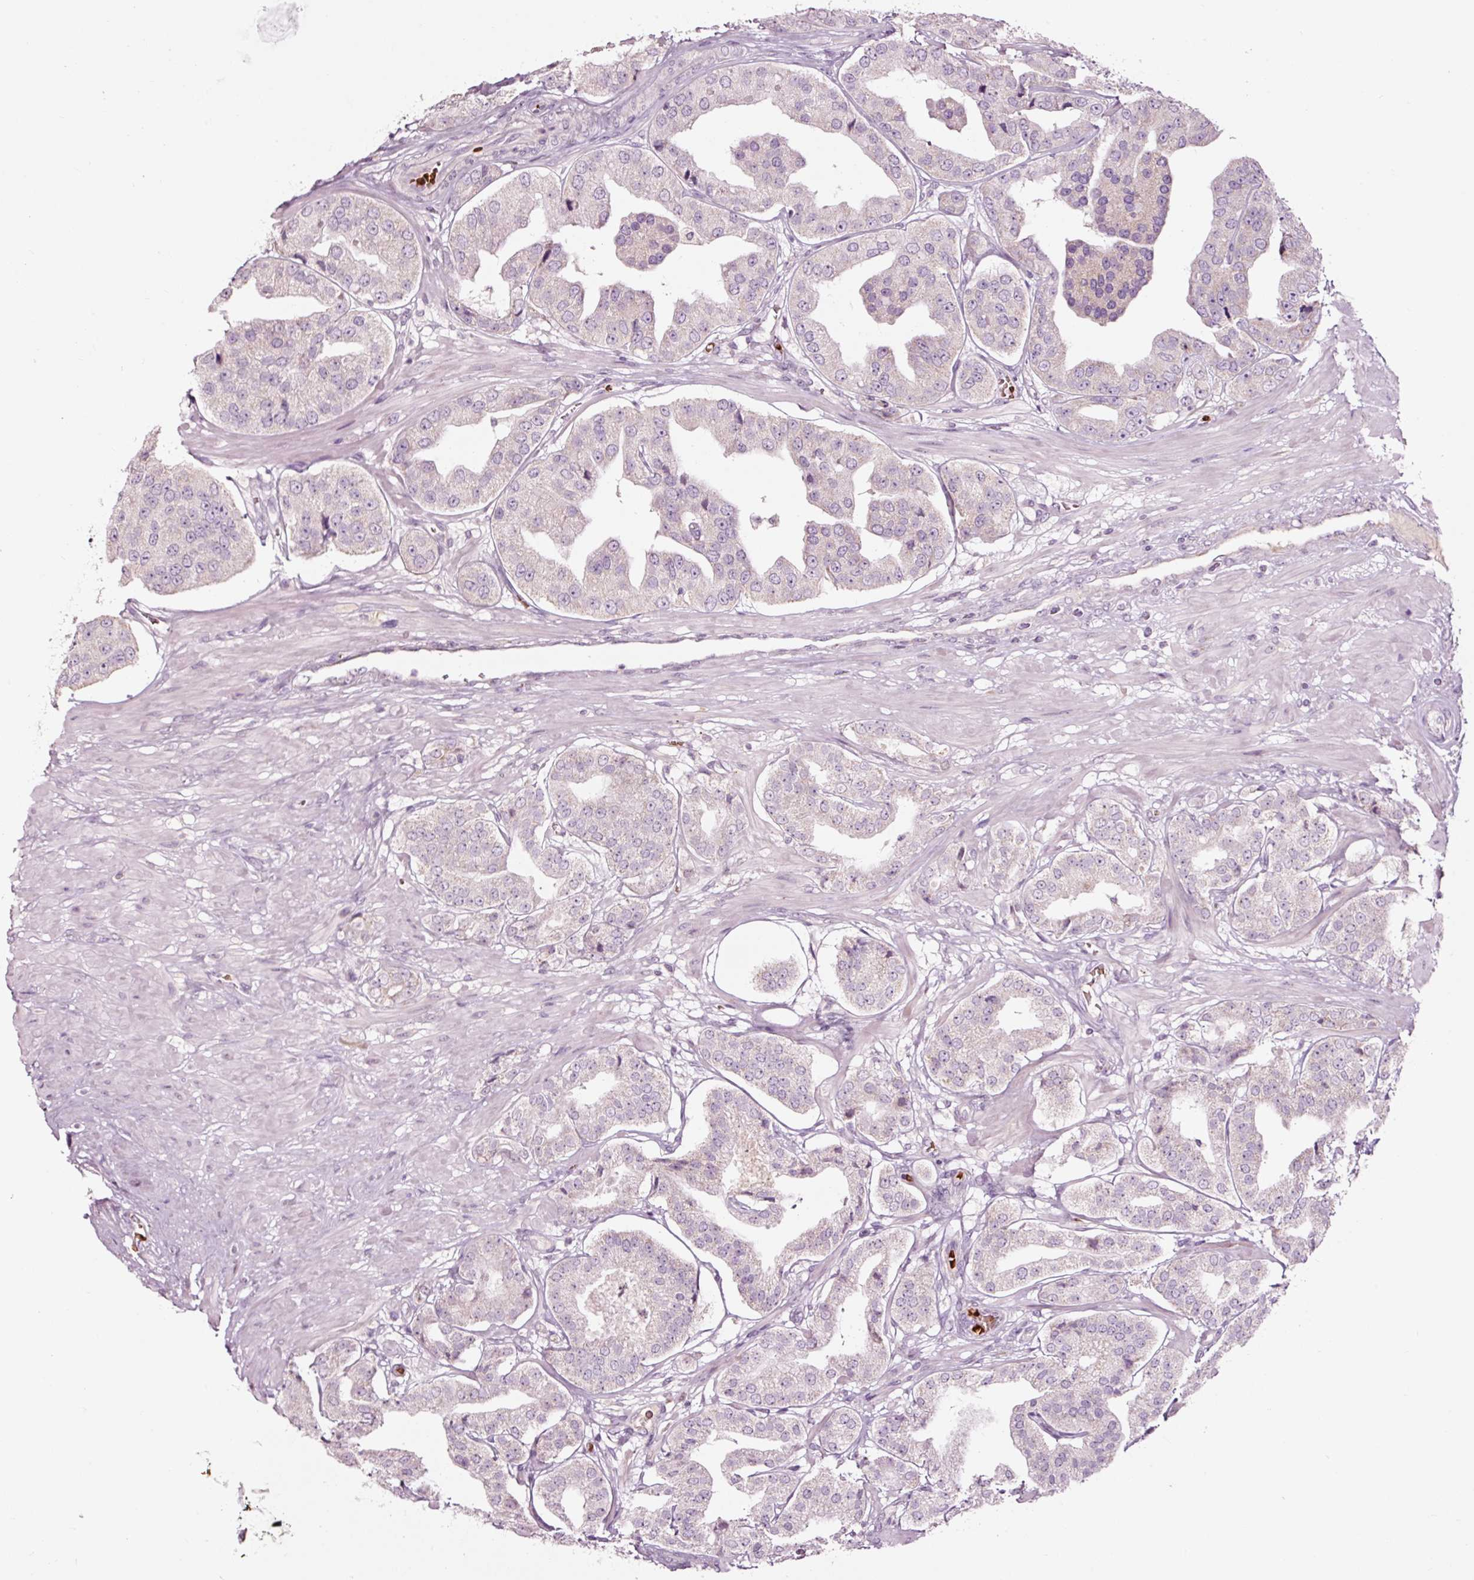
{"staining": {"intensity": "moderate", "quantity": "<25%", "location": "cytoplasmic/membranous"}, "tissue": "prostate cancer", "cell_type": "Tumor cells", "image_type": "cancer", "snomed": [{"axis": "morphology", "description": "Adenocarcinoma, High grade"}, {"axis": "topography", "description": "Prostate"}], "caption": "A brown stain labels moderate cytoplasmic/membranous staining of a protein in prostate adenocarcinoma (high-grade) tumor cells. (brown staining indicates protein expression, while blue staining denotes nuclei).", "gene": "LDHAL6B", "patient": {"sex": "male", "age": 63}}